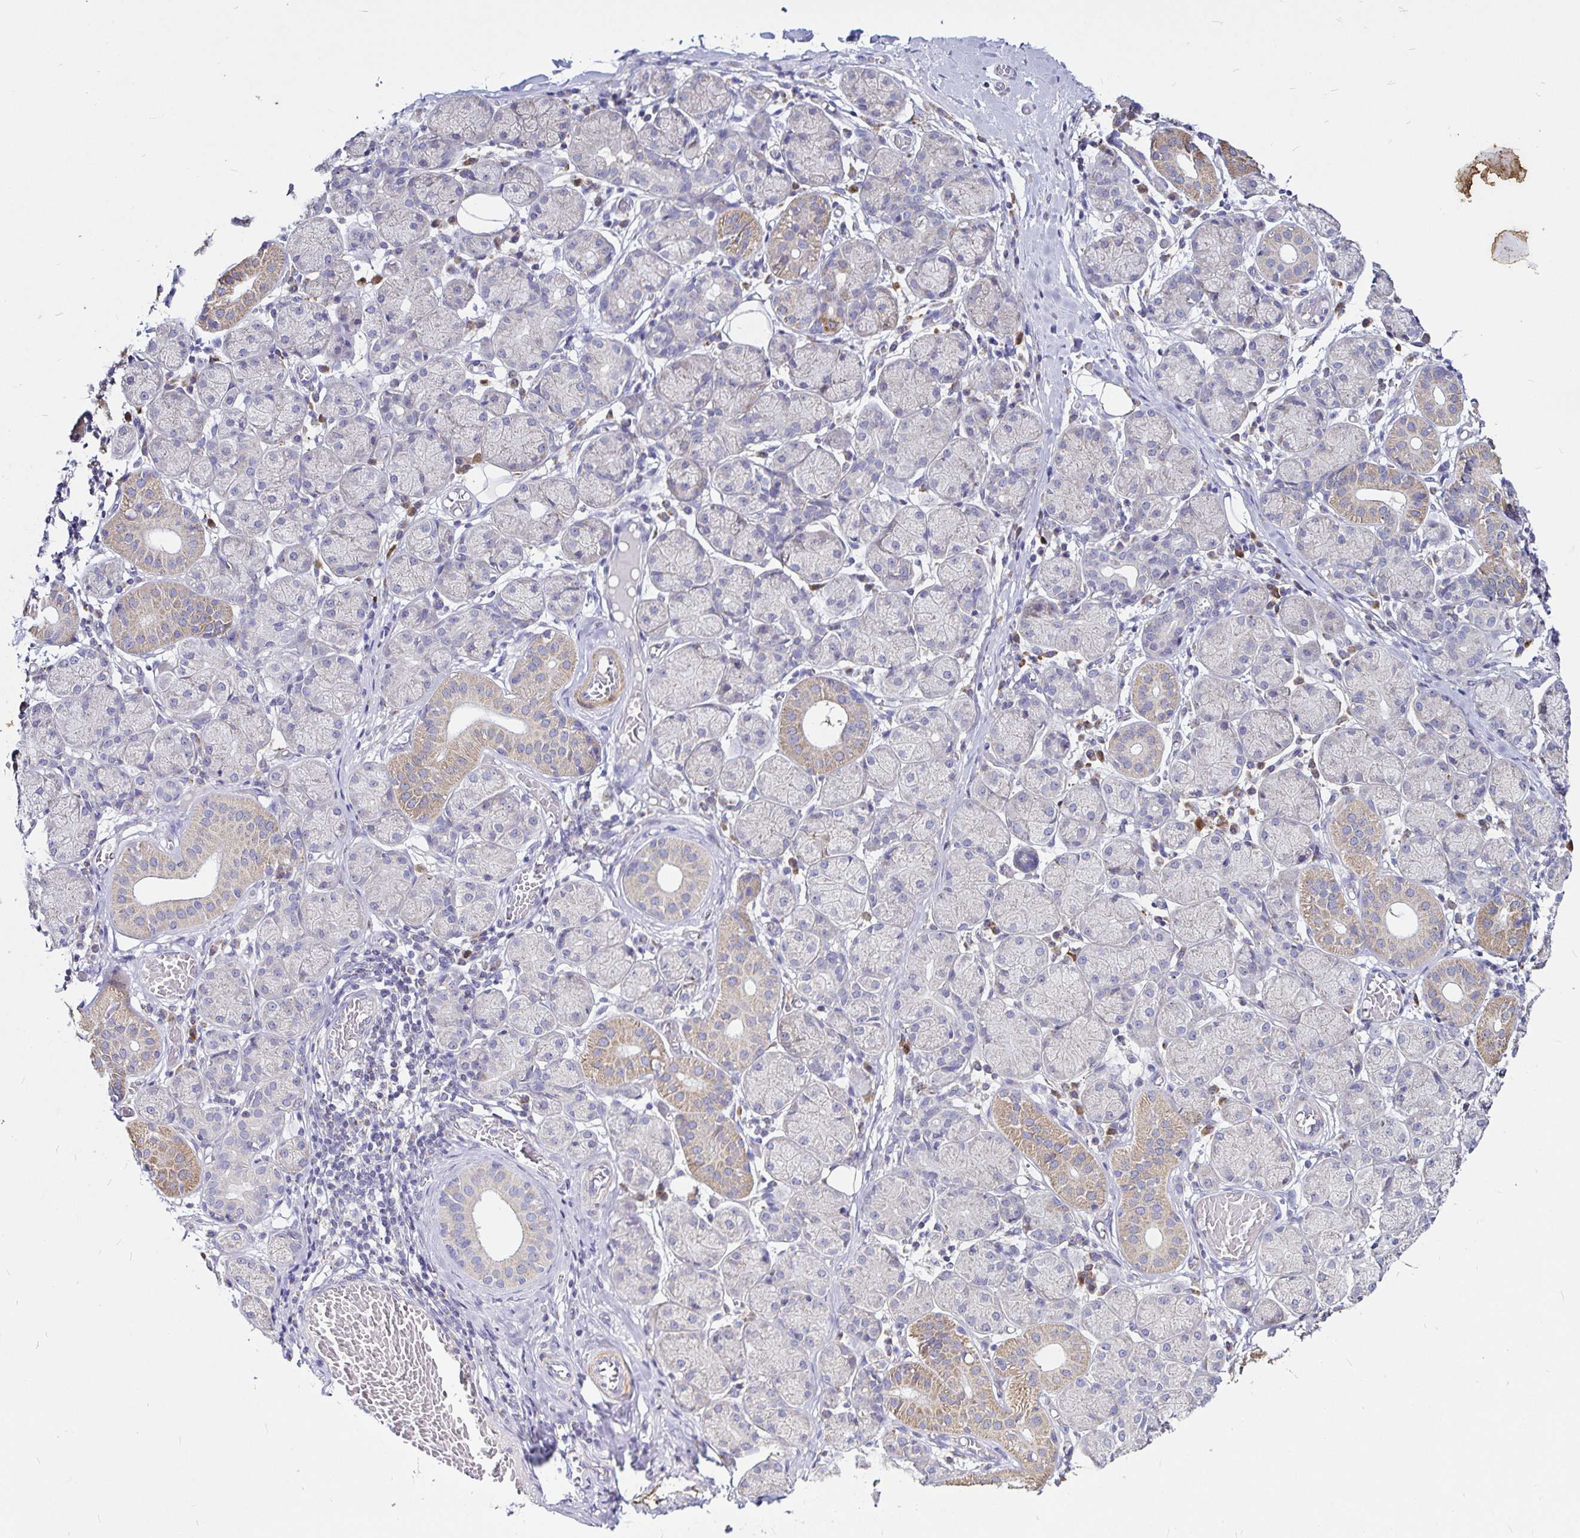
{"staining": {"intensity": "moderate", "quantity": "<25%", "location": "cytoplasmic/membranous"}, "tissue": "salivary gland", "cell_type": "Glandular cells", "image_type": "normal", "snomed": [{"axis": "morphology", "description": "Normal tissue, NOS"}, {"axis": "topography", "description": "Salivary gland"}], "caption": "Salivary gland stained with DAB immunohistochemistry (IHC) displays low levels of moderate cytoplasmic/membranous expression in about <25% of glandular cells. The protein is stained brown, and the nuclei are stained in blue (DAB (3,3'-diaminobenzidine) IHC with brightfield microscopy, high magnification).", "gene": "PGAM2", "patient": {"sex": "female", "age": 24}}